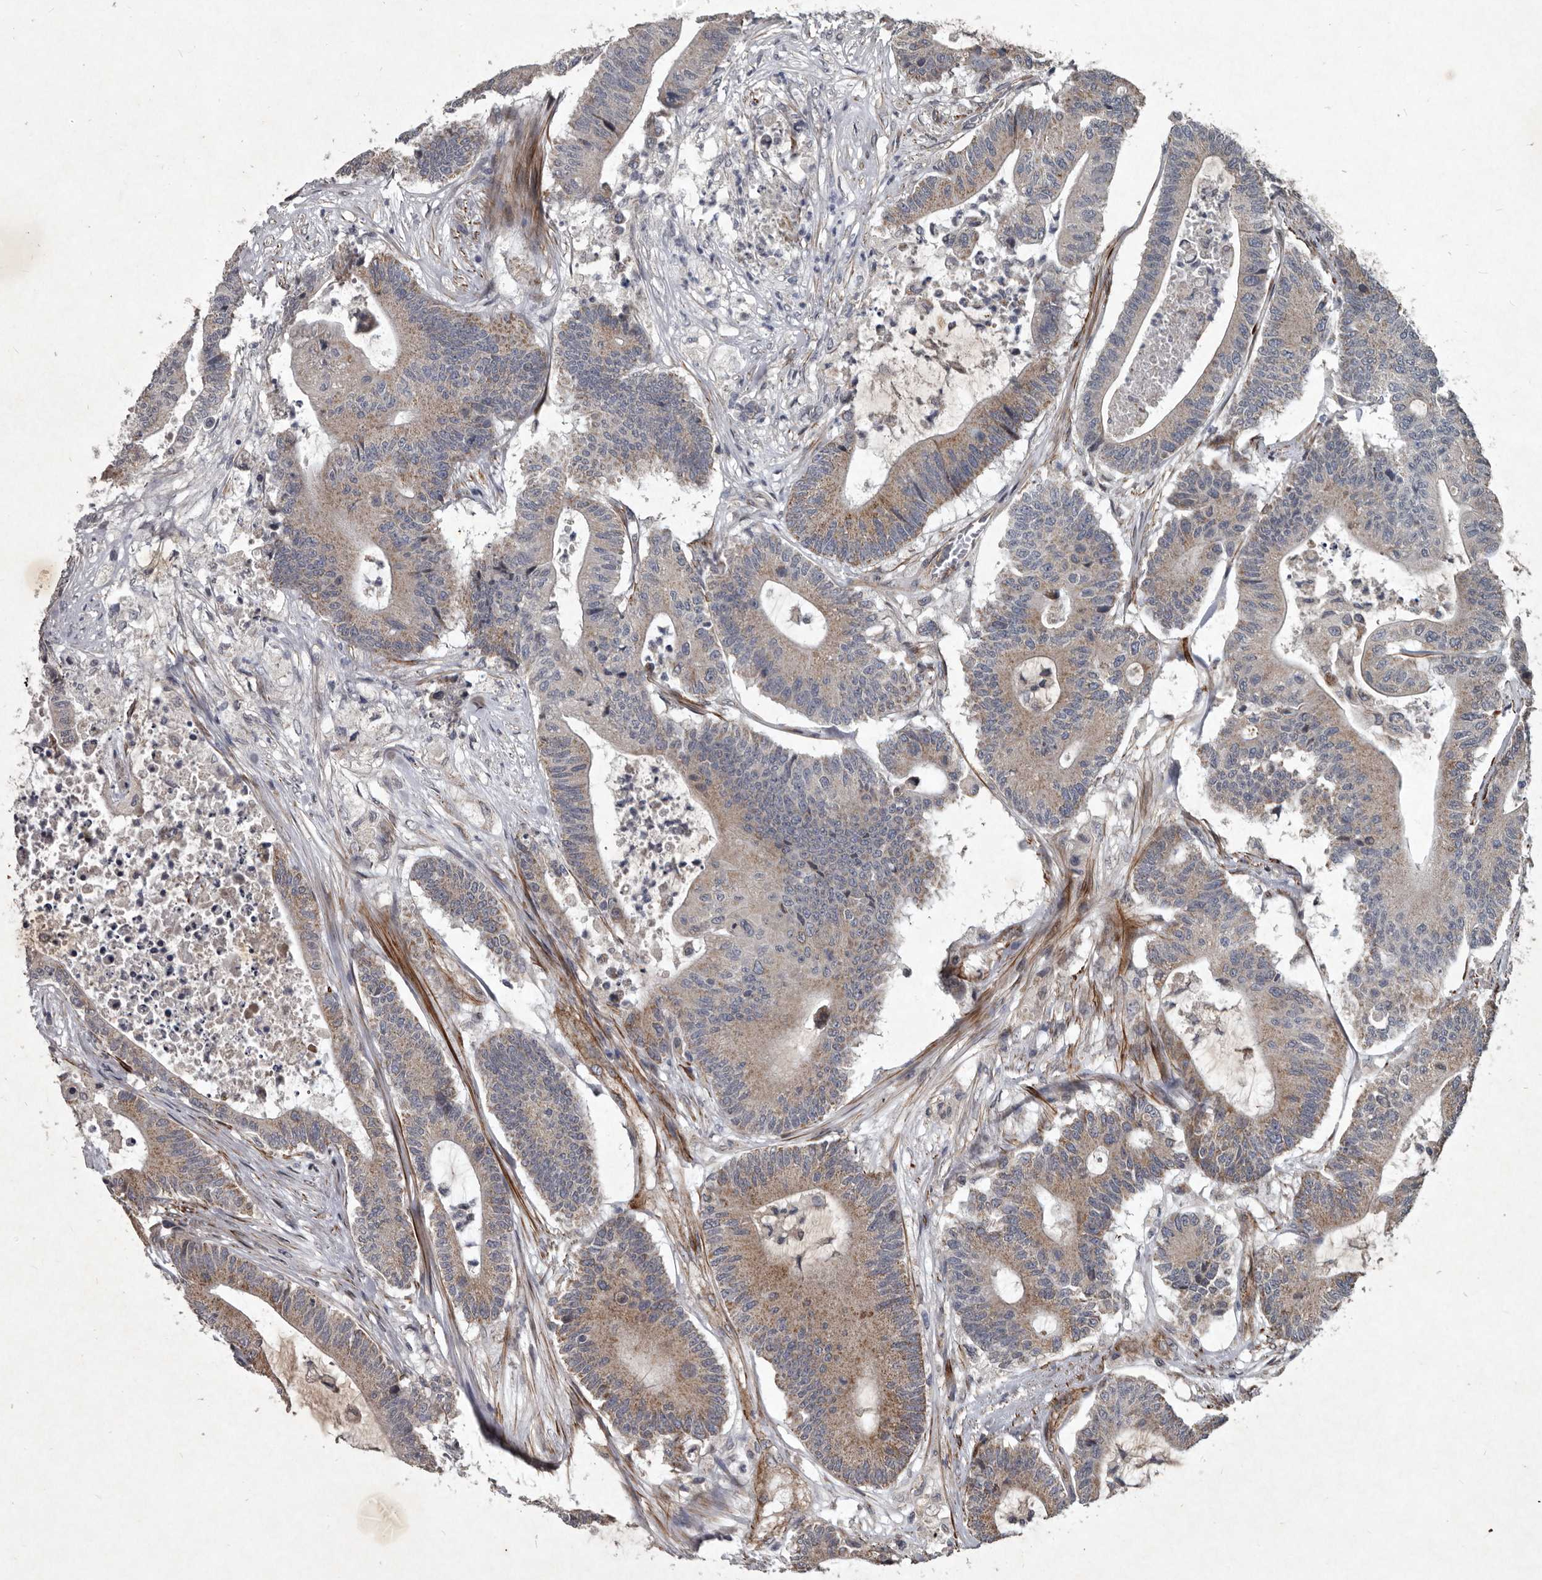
{"staining": {"intensity": "moderate", "quantity": "25%-75%", "location": "cytoplasmic/membranous"}, "tissue": "colorectal cancer", "cell_type": "Tumor cells", "image_type": "cancer", "snomed": [{"axis": "morphology", "description": "Adenocarcinoma, NOS"}, {"axis": "topography", "description": "Colon"}], "caption": "Colorectal cancer (adenocarcinoma) stained with a brown dye displays moderate cytoplasmic/membranous positive expression in about 25%-75% of tumor cells.", "gene": "MRPS15", "patient": {"sex": "female", "age": 84}}